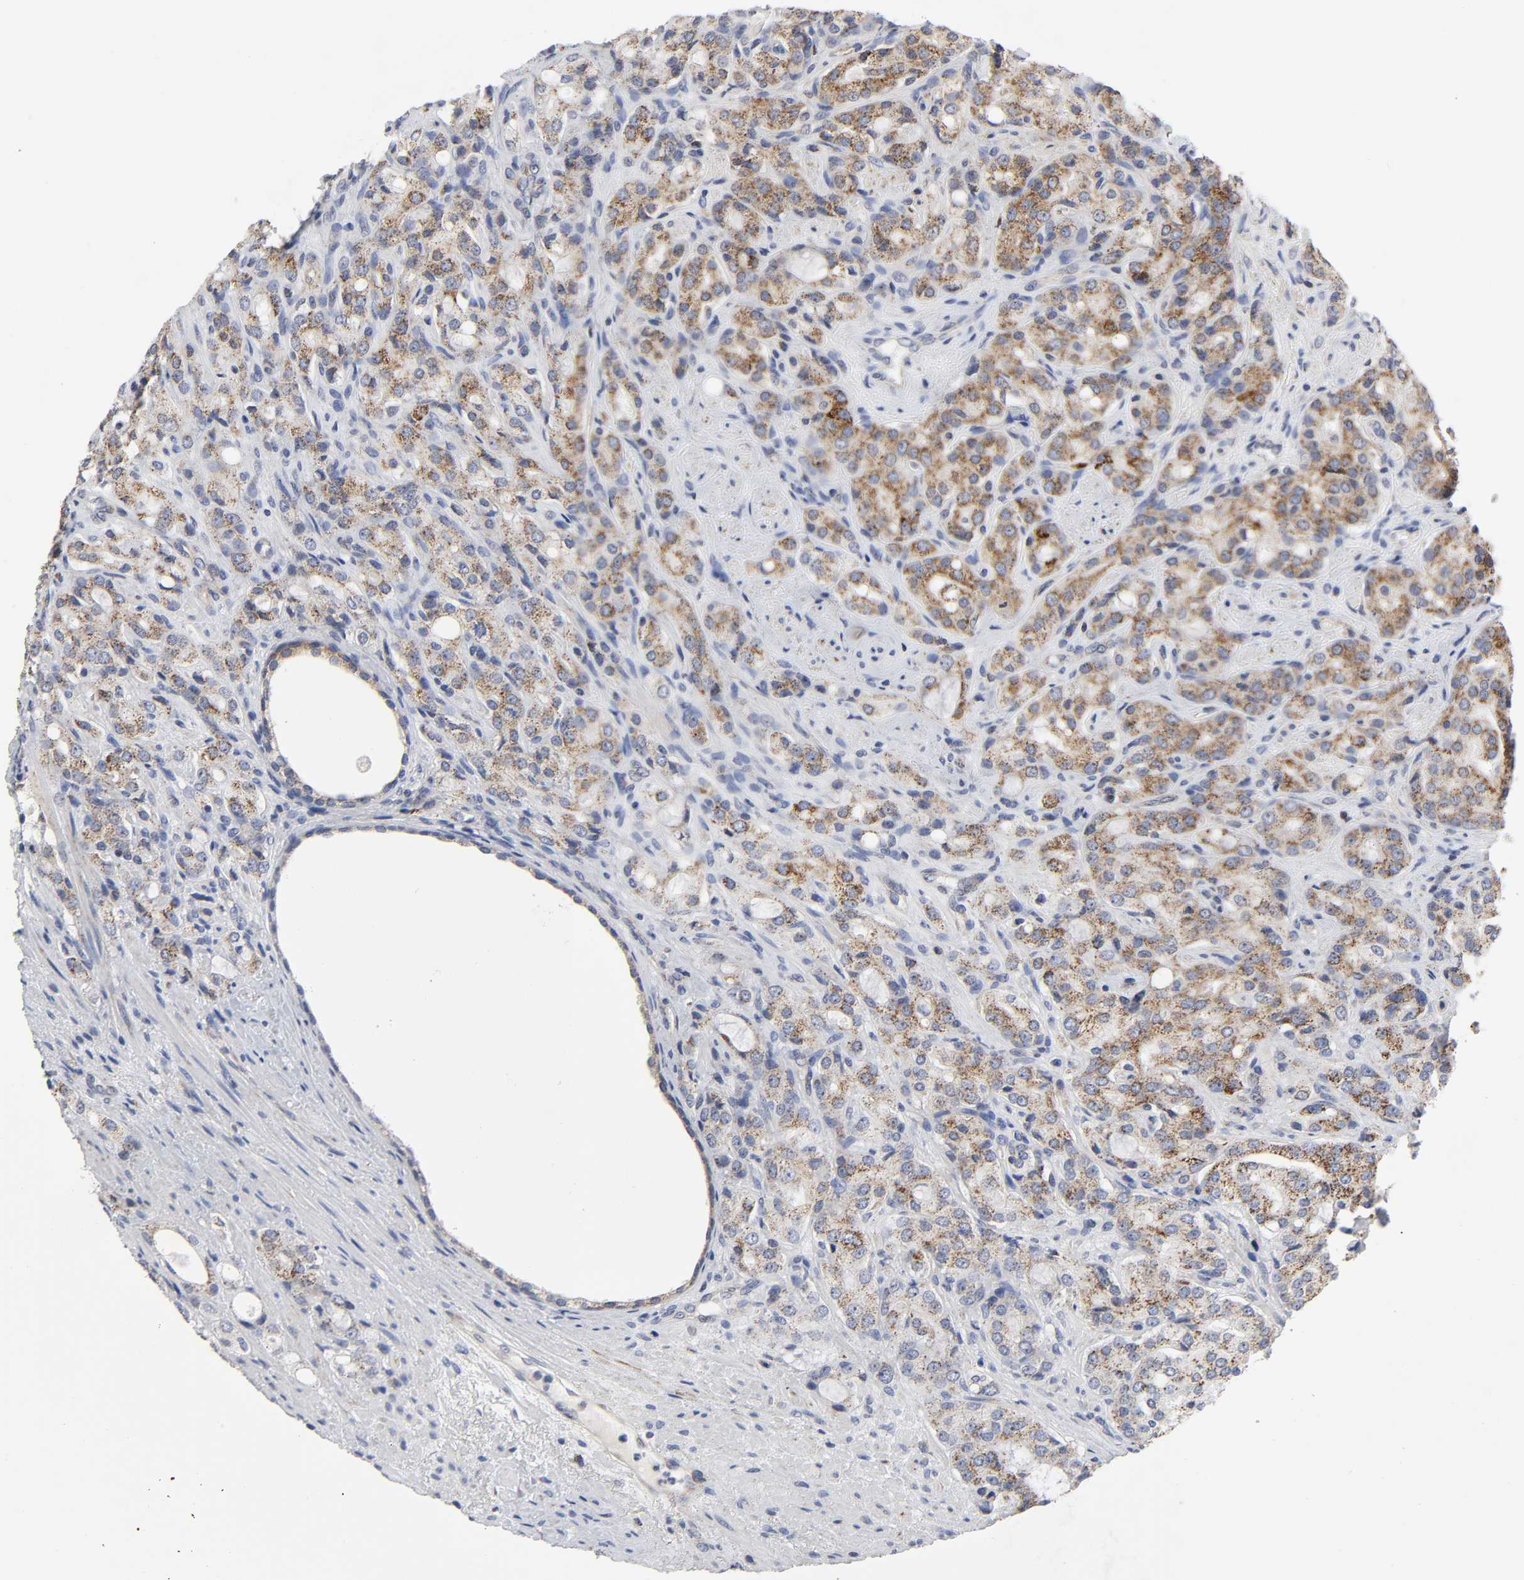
{"staining": {"intensity": "weak", "quantity": "25%-75%", "location": "cytoplasmic/membranous"}, "tissue": "prostate cancer", "cell_type": "Tumor cells", "image_type": "cancer", "snomed": [{"axis": "morphology", "description": "Adenocarcinoma, High grade"}, {"axis": "topography", "description": "Prostate"}], "caption": "Weak cytoplasmic/membranous staining for a protein is seen in approximately 25%-75% of tumor cells of prostate adenocarcinoma (high-grade) using IHC.", "gene": "AOPEP", "patient": {"sex": "male", "age": 72}}